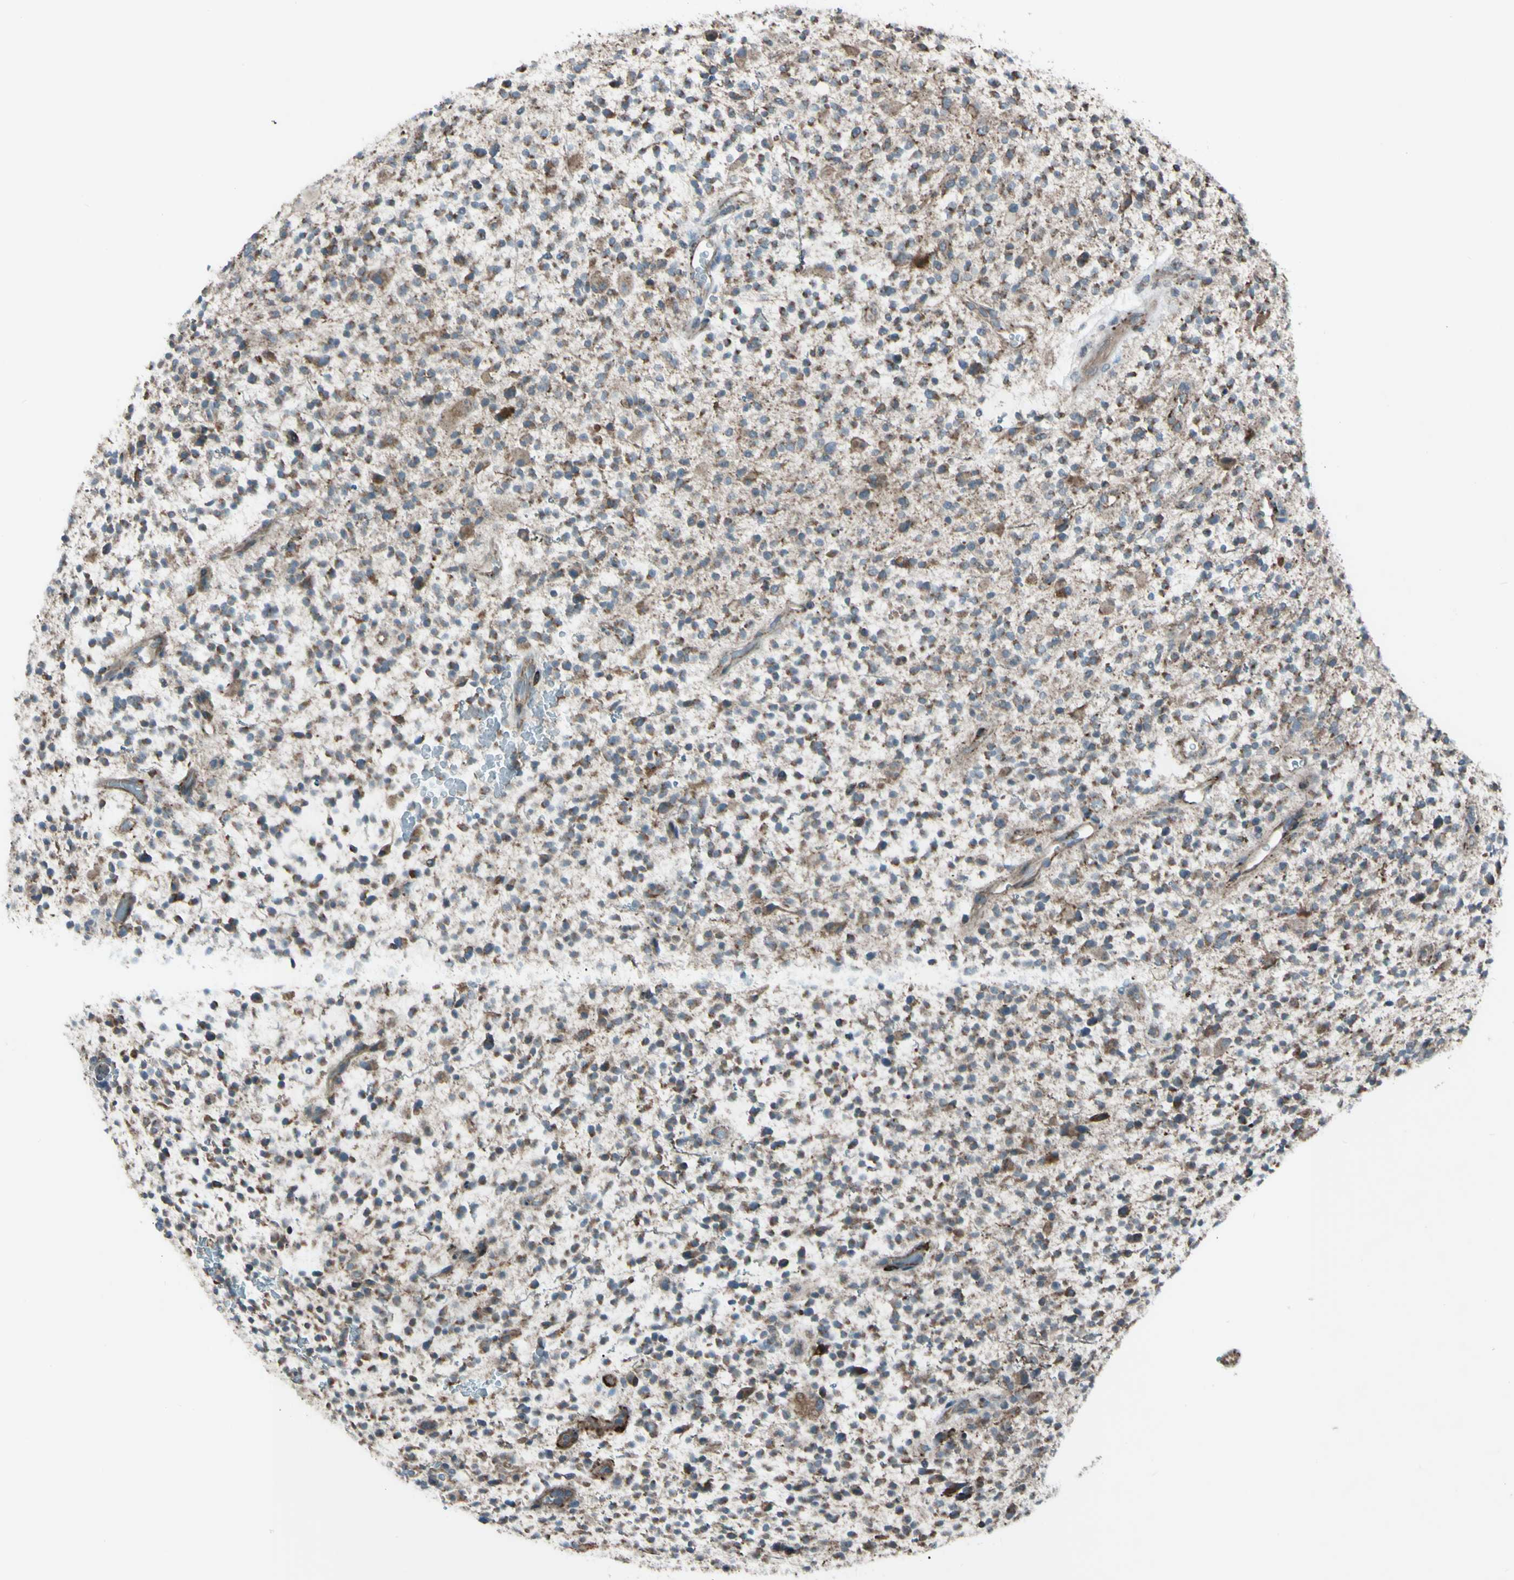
{"staining": {"intensity": "moderate", "quantity": "25%-75%", "location": "cytoplasmic/membranous"}, "tissue": "glioma", "cell_type": "Tumor cells", "image_type": "cancer", "snomed": [{"axis": "morphology", "description": "Glioma, malignant, High grade"}, {"axis": "topography", "description": "Brain"}], "caption": "IHC (DAB) staining of human glioma displays moderate cytoplasmic/membranous protein expression in approximately 25%-75% of tumor cells.", "gene": "ACOT8", "patient": {"sex": "male", "age": 48}}